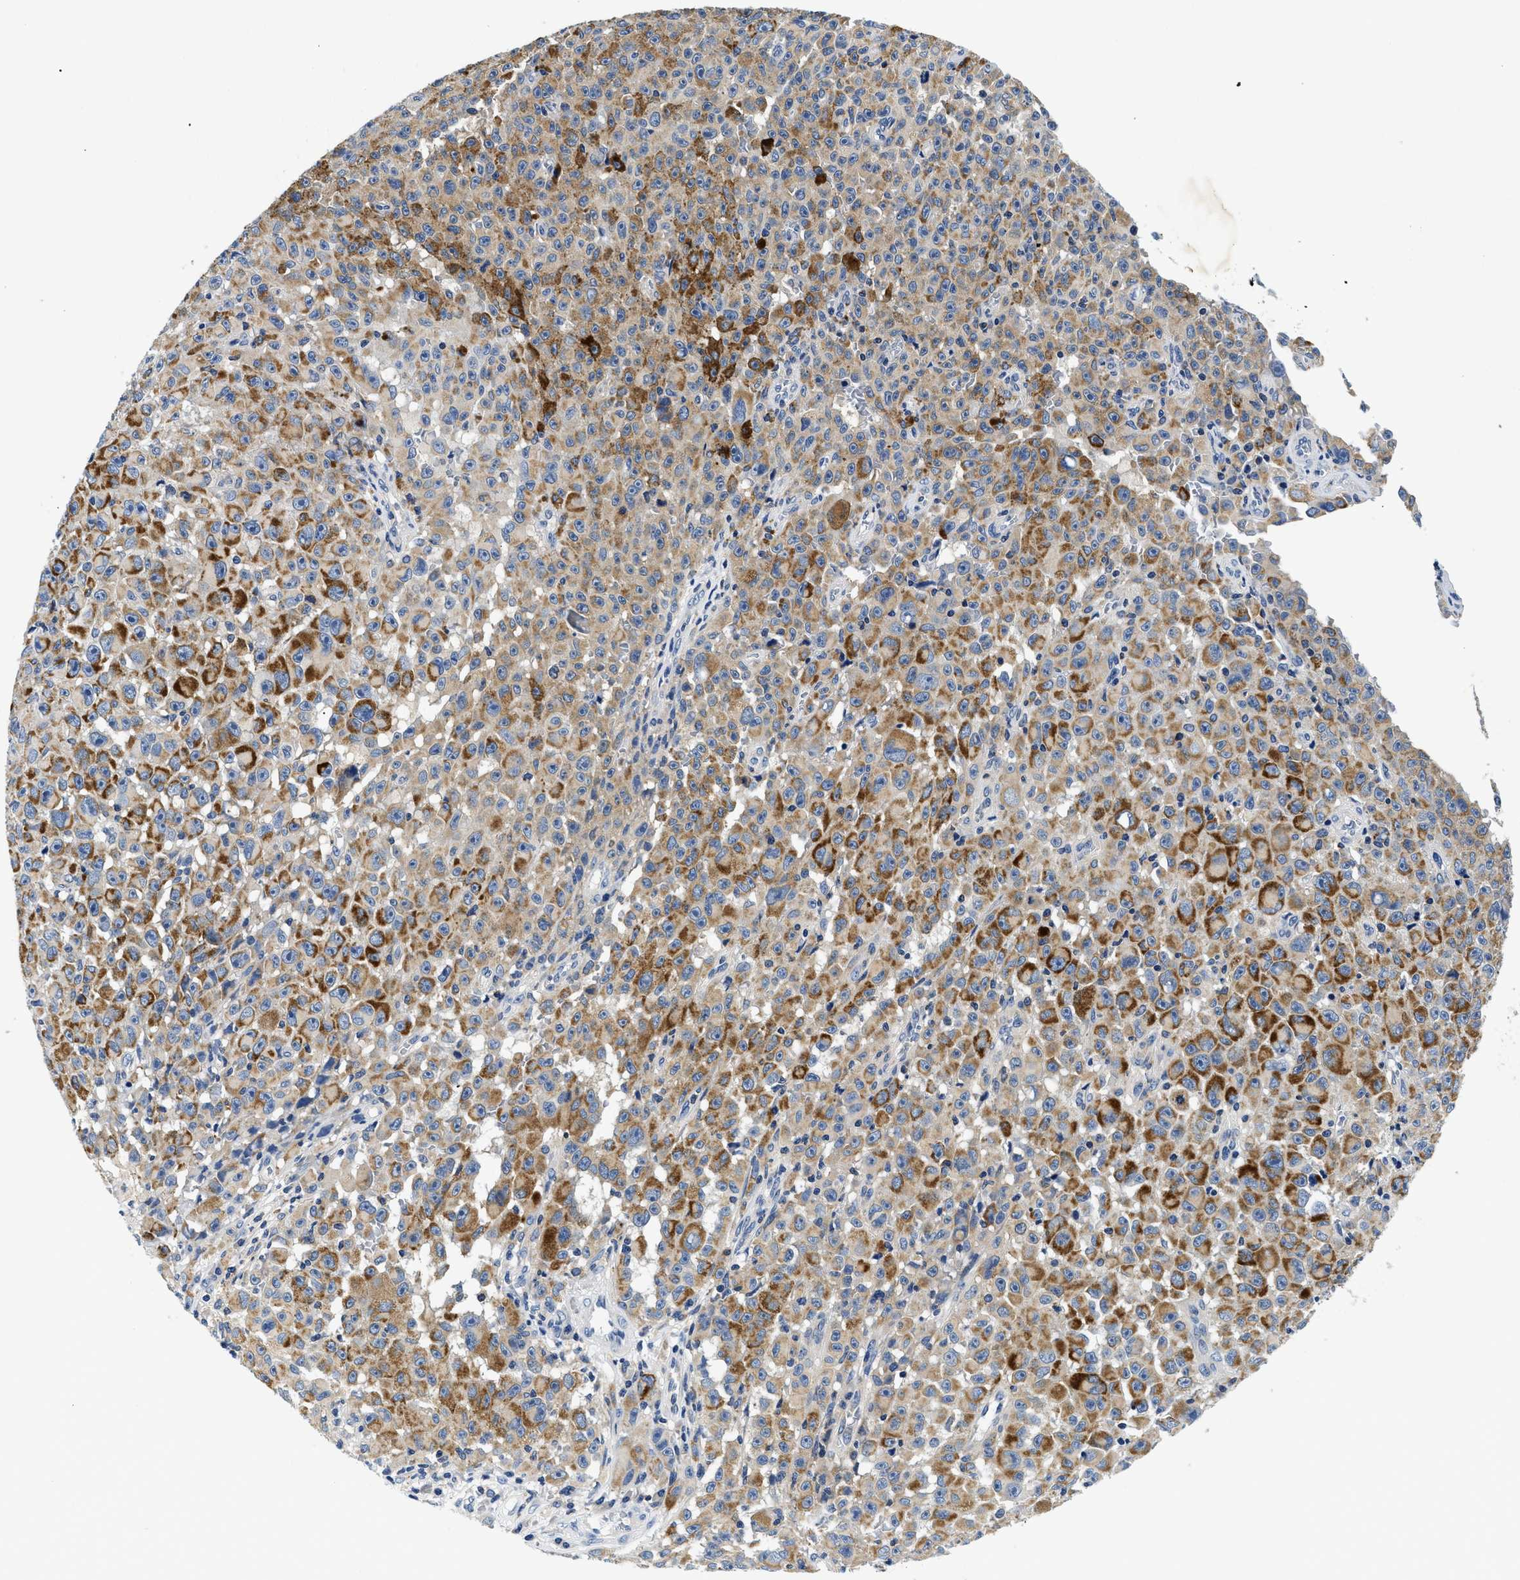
{"staining": {"intensity": "weak", "quantity": ">75%", "location": "cytoplasmic/membranous"}, "tissue": "melanoma", "cell_type": "Tumor cells", "image_type": "cancer", "snomed": [{"axis": "morphology", "description": "Malignant melanoma, NOS"}, {"axis": "topography", "description": "Skin"}], "caption": "The micrograph shows staining of malignant melanoma, revealing weak cytoplasmic/membranous protein expression (brown color) within tumor cells. (Brightfield microscopy of DAB IHC at high magnification).", "gene": "MEA1", "patient": {"sex": "female", "age": 82}}